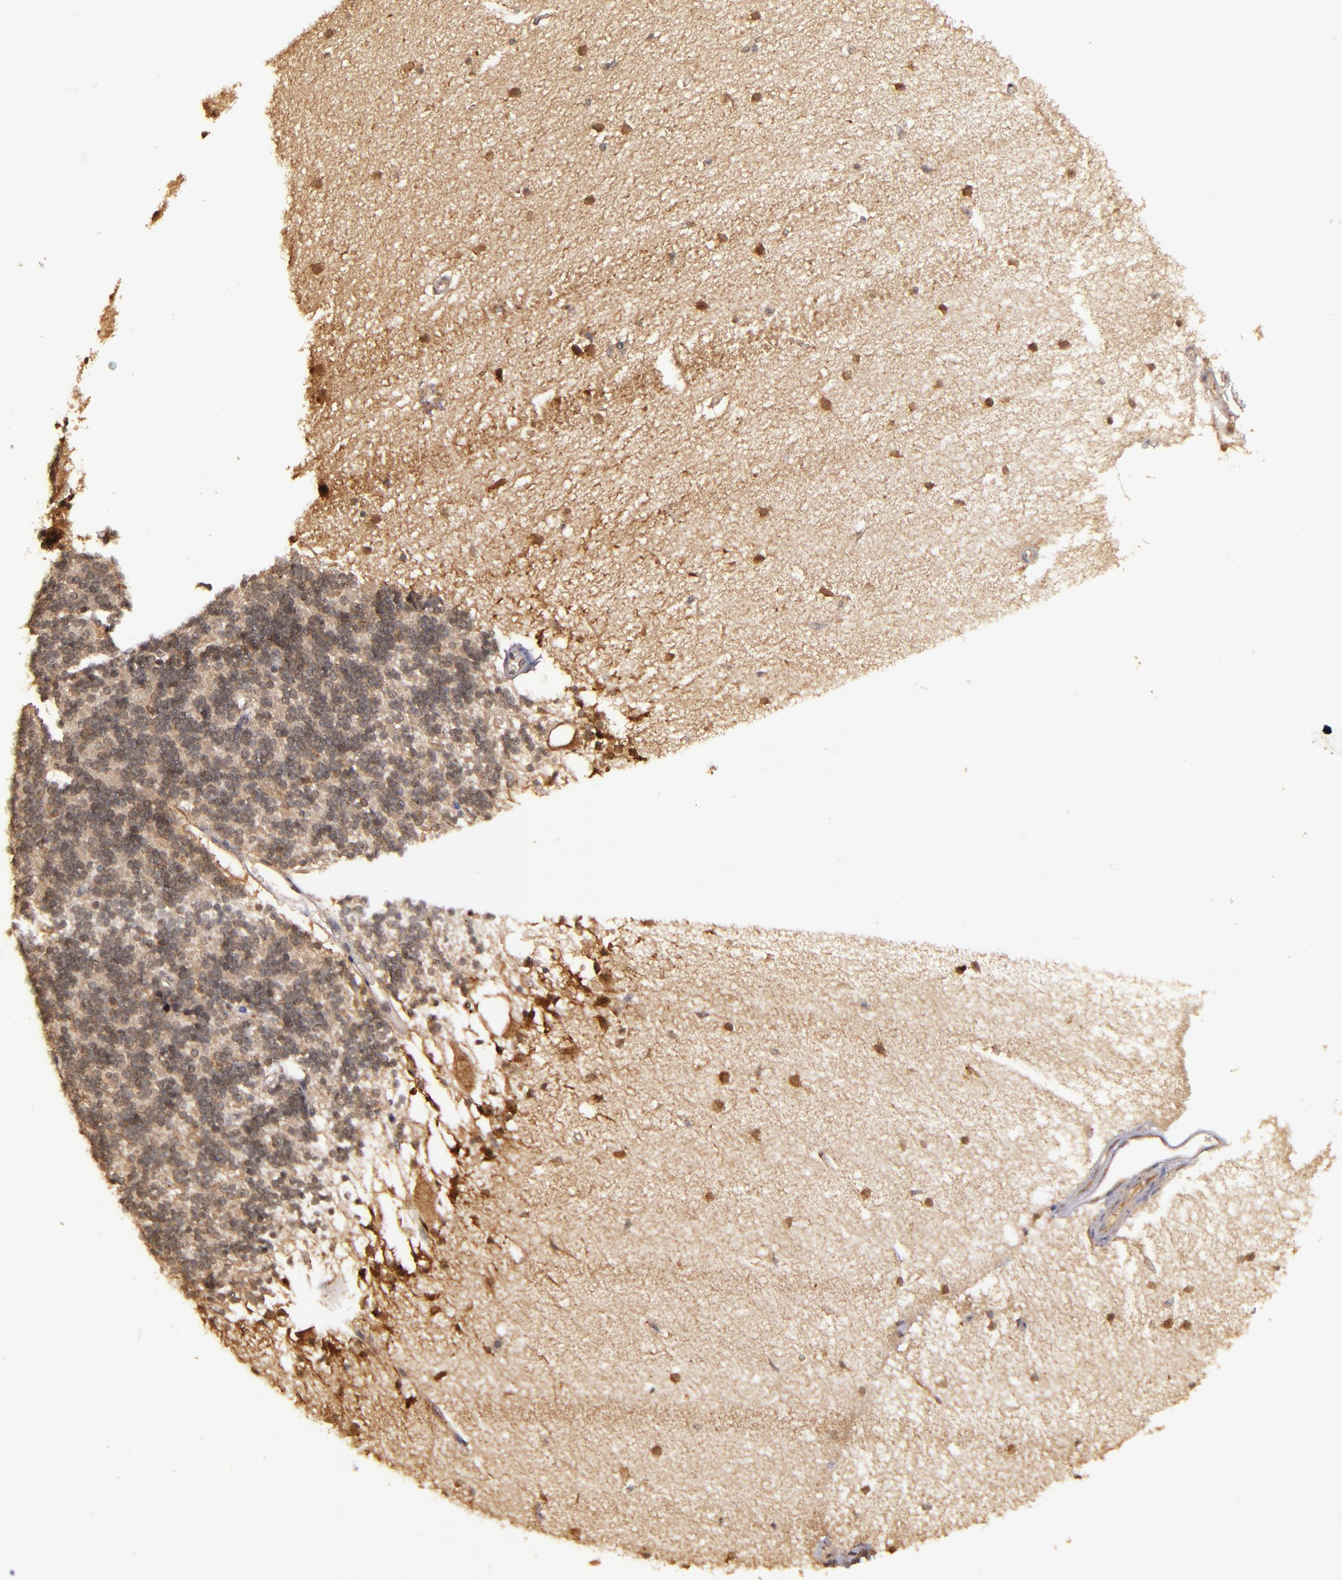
{"staining": {"intensity": "weak", "quantity": ">75%", "location": "cytoplasmic/membranous,nuclear"}, "tissue": "cerebellum", "cell_type": "Cells in granular layer", "image_type": "normal", "snomed": [{"axis": "morphology", "description": "Normal tissue, NOS"}, {"axis": "topography", "description": "Cerebellum"}], "caption": "This image displays immunohistochemistry (IHC) staining of normal human cerebellum, with low weak cytoplasmic/membranous,nuclear staining in about >75% of cells in granular layer.", "gene": "RIOK3", "patient": {"sex": "female", "age": 54}}